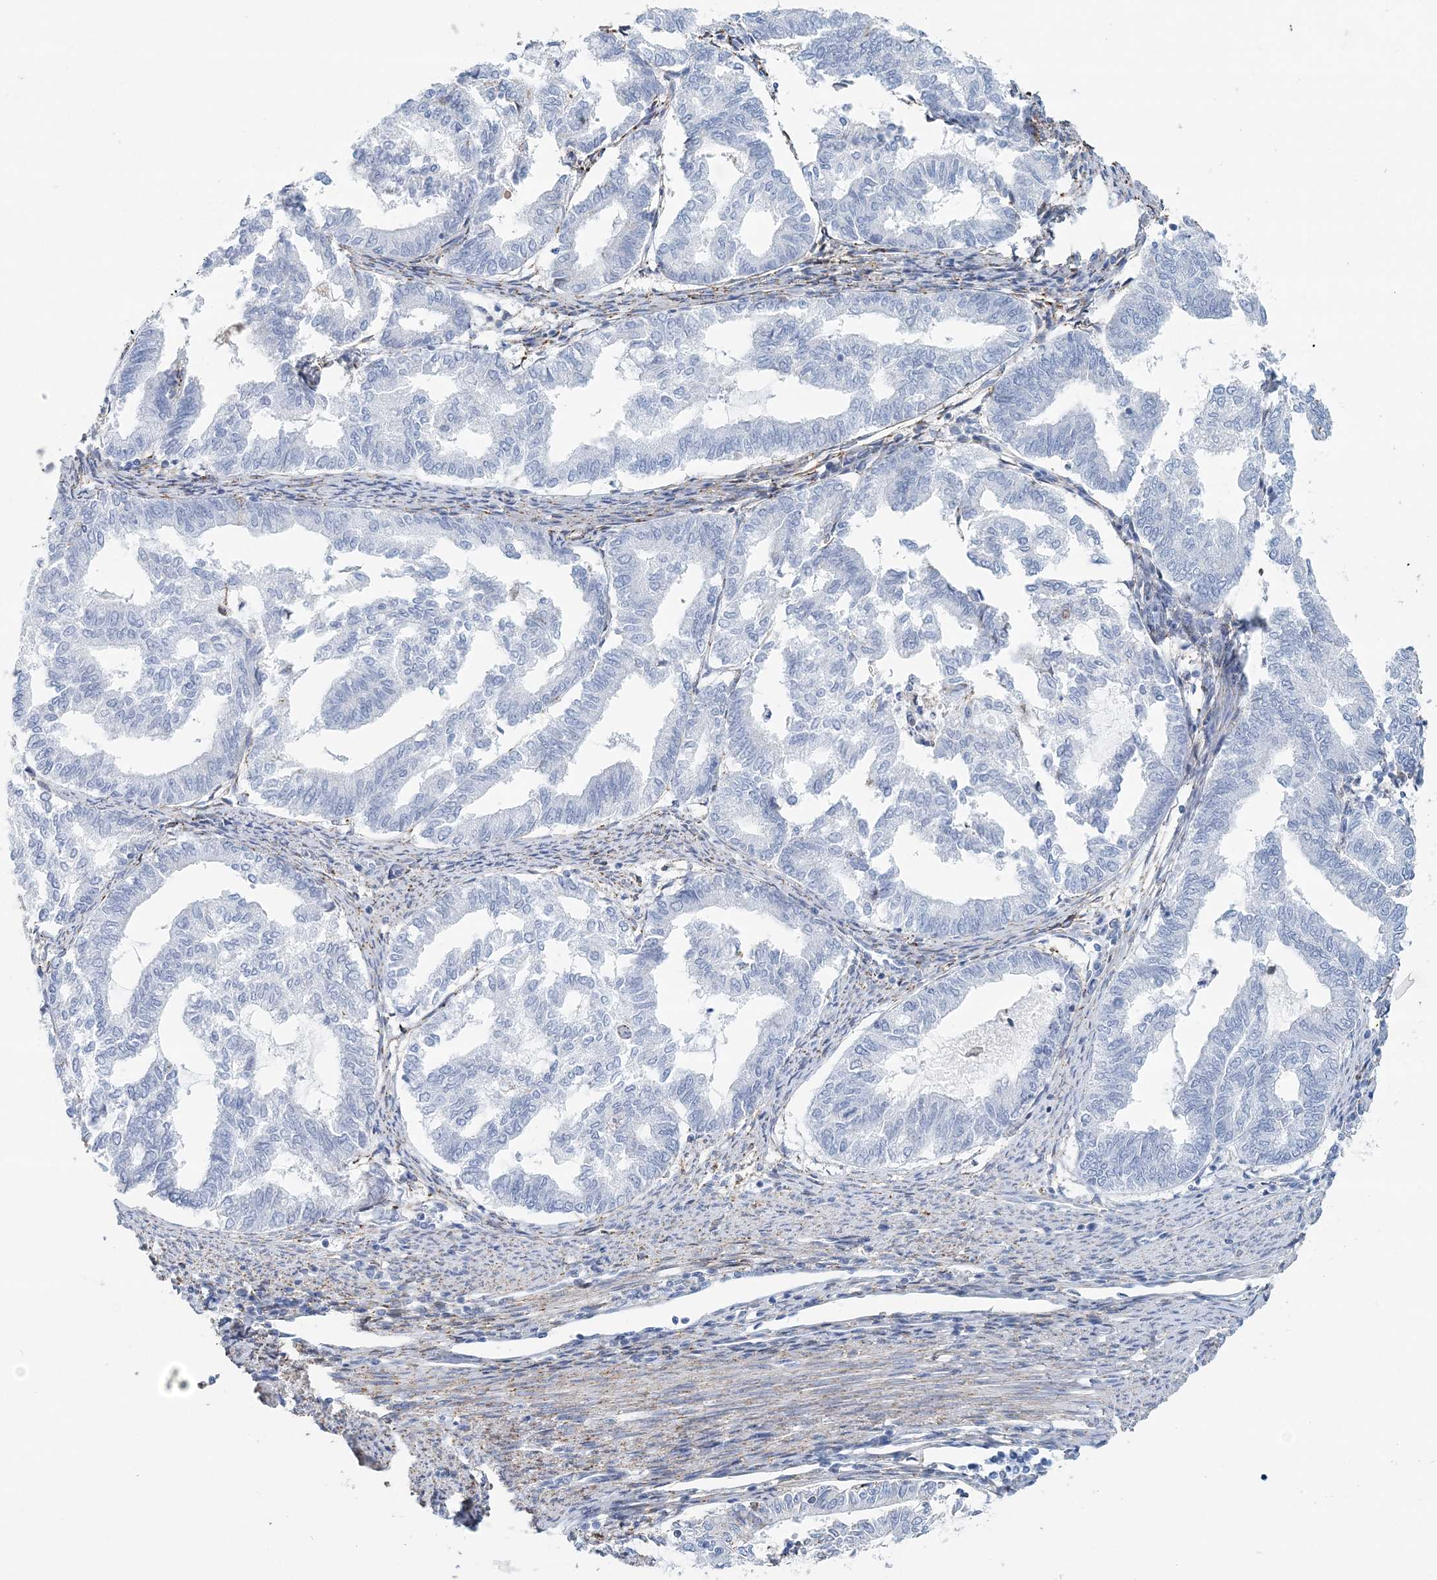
{"staining": {"intensity": "negative", "quantity": "none", "location": "none"}, "tissue": "endometrial cancer", "cell_type": "Tumor cells", "image_type": "cancer", "snomed": [{"axis": "morphology", "description": "Adenocarcinoma, NOS"}, {"axis": "topography", "description": "Endometrium"}], "caption": "An immunohistochemistry image of adenocarcinoma (endometrial) is shown. There is no staining in tumor cells of adenocarcinoma (endometrial).", "gene": "NKX6-1", "patient": {"sex": "female", "age": 79}}